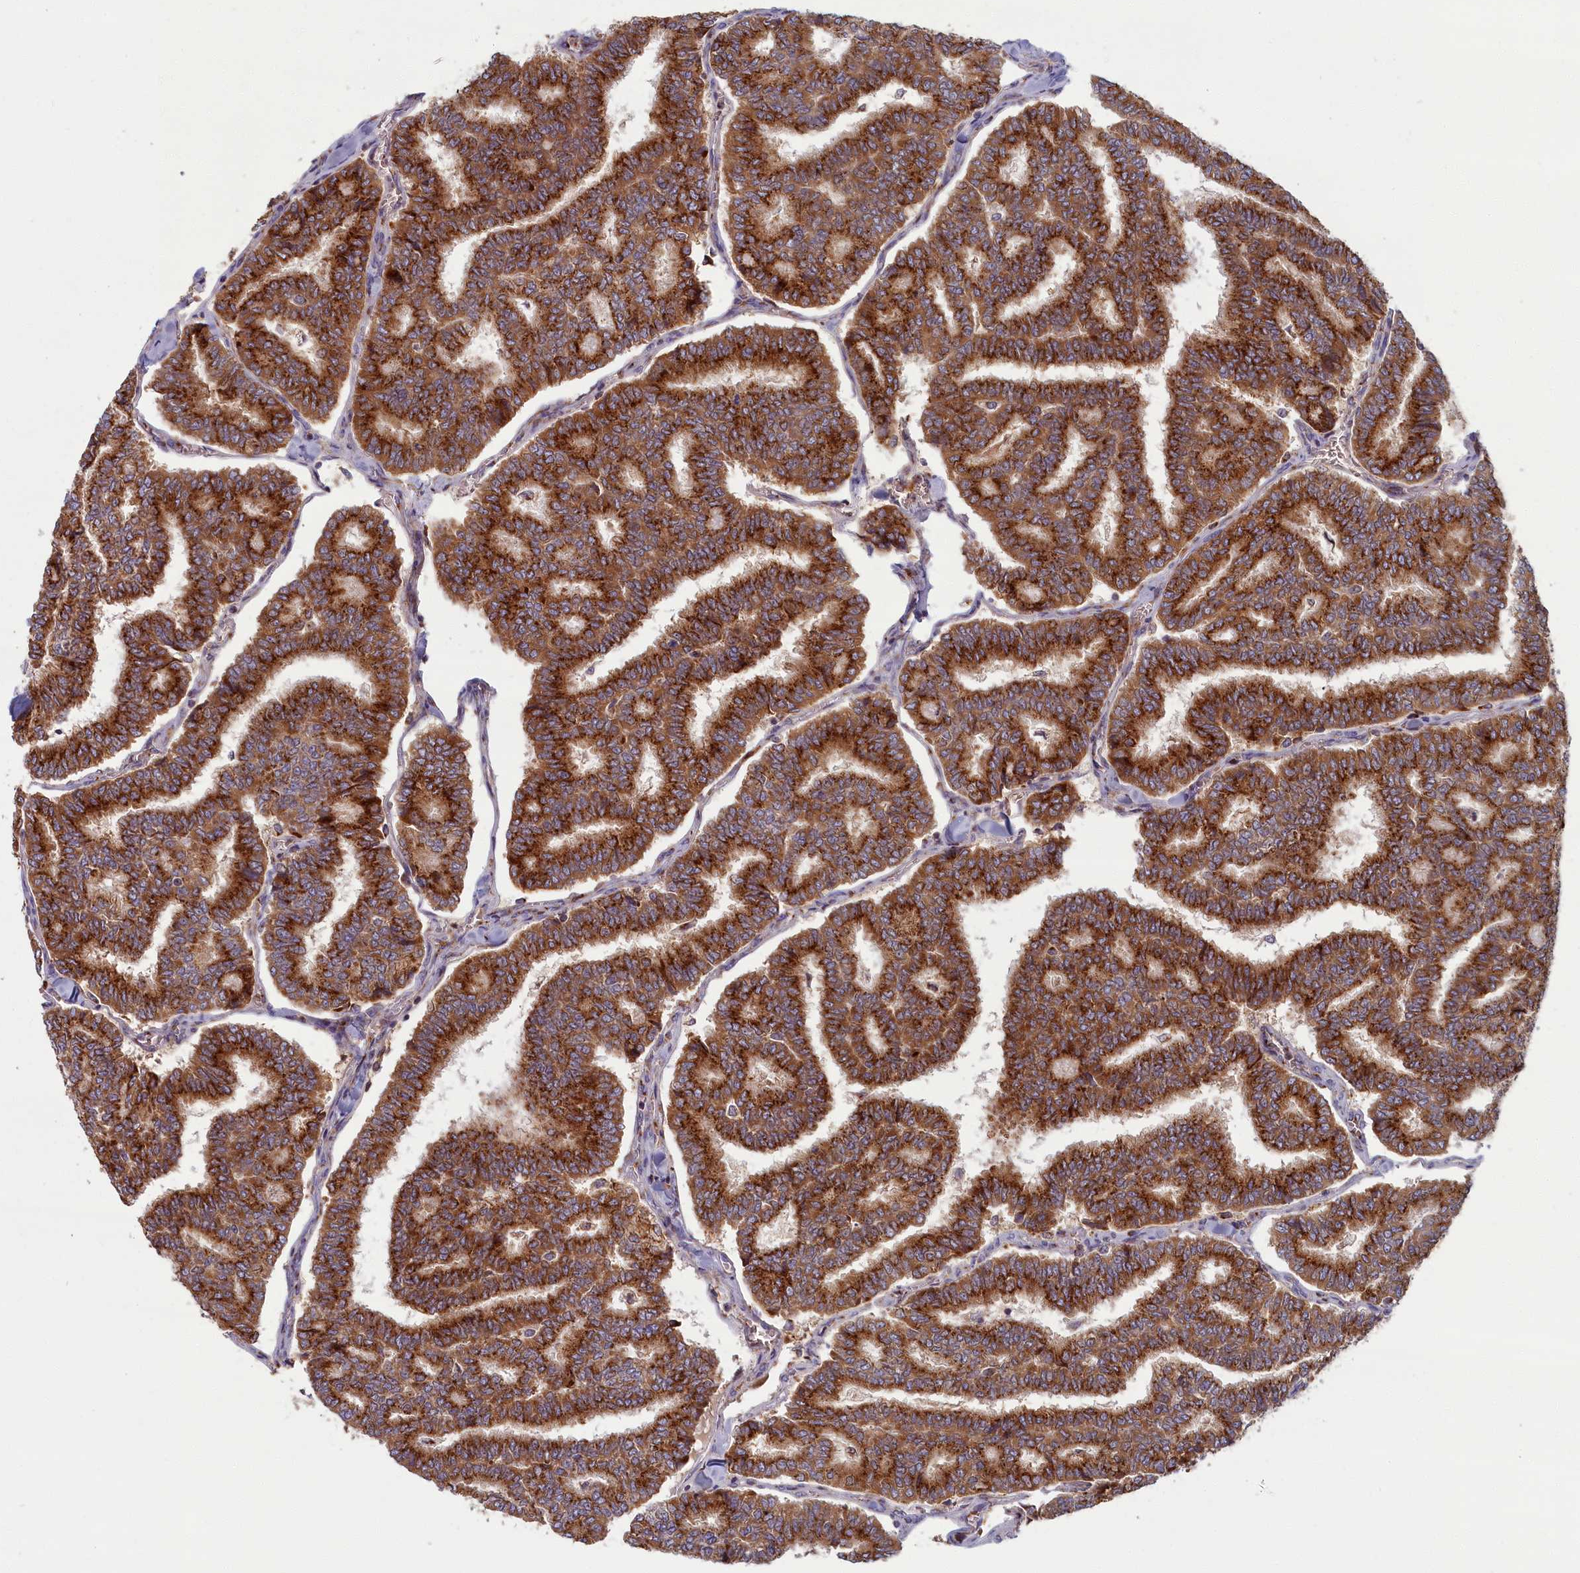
{"staining": {"intensity": "strong", "quantity": ">75%", "location": "cytoplasmic/membranous"}, "tissue": "thyroid cancer", "cell_type": "Tumor cells", "image_type": "cancer", "snomed": [{"axis": "morphology", "description": "Papillary adenocarcinoma, NOS"}, {"axis": "topography", "description": "Thyroid gland"}], "caption": "A high amount of strong cytoplasmic/membranous expression is identified in about >75% of tumor cells in thyroid papillary adenocarcinoma tissue.", "gene": "BLVRB", "patient": {"sex": "female", "age": 35}}